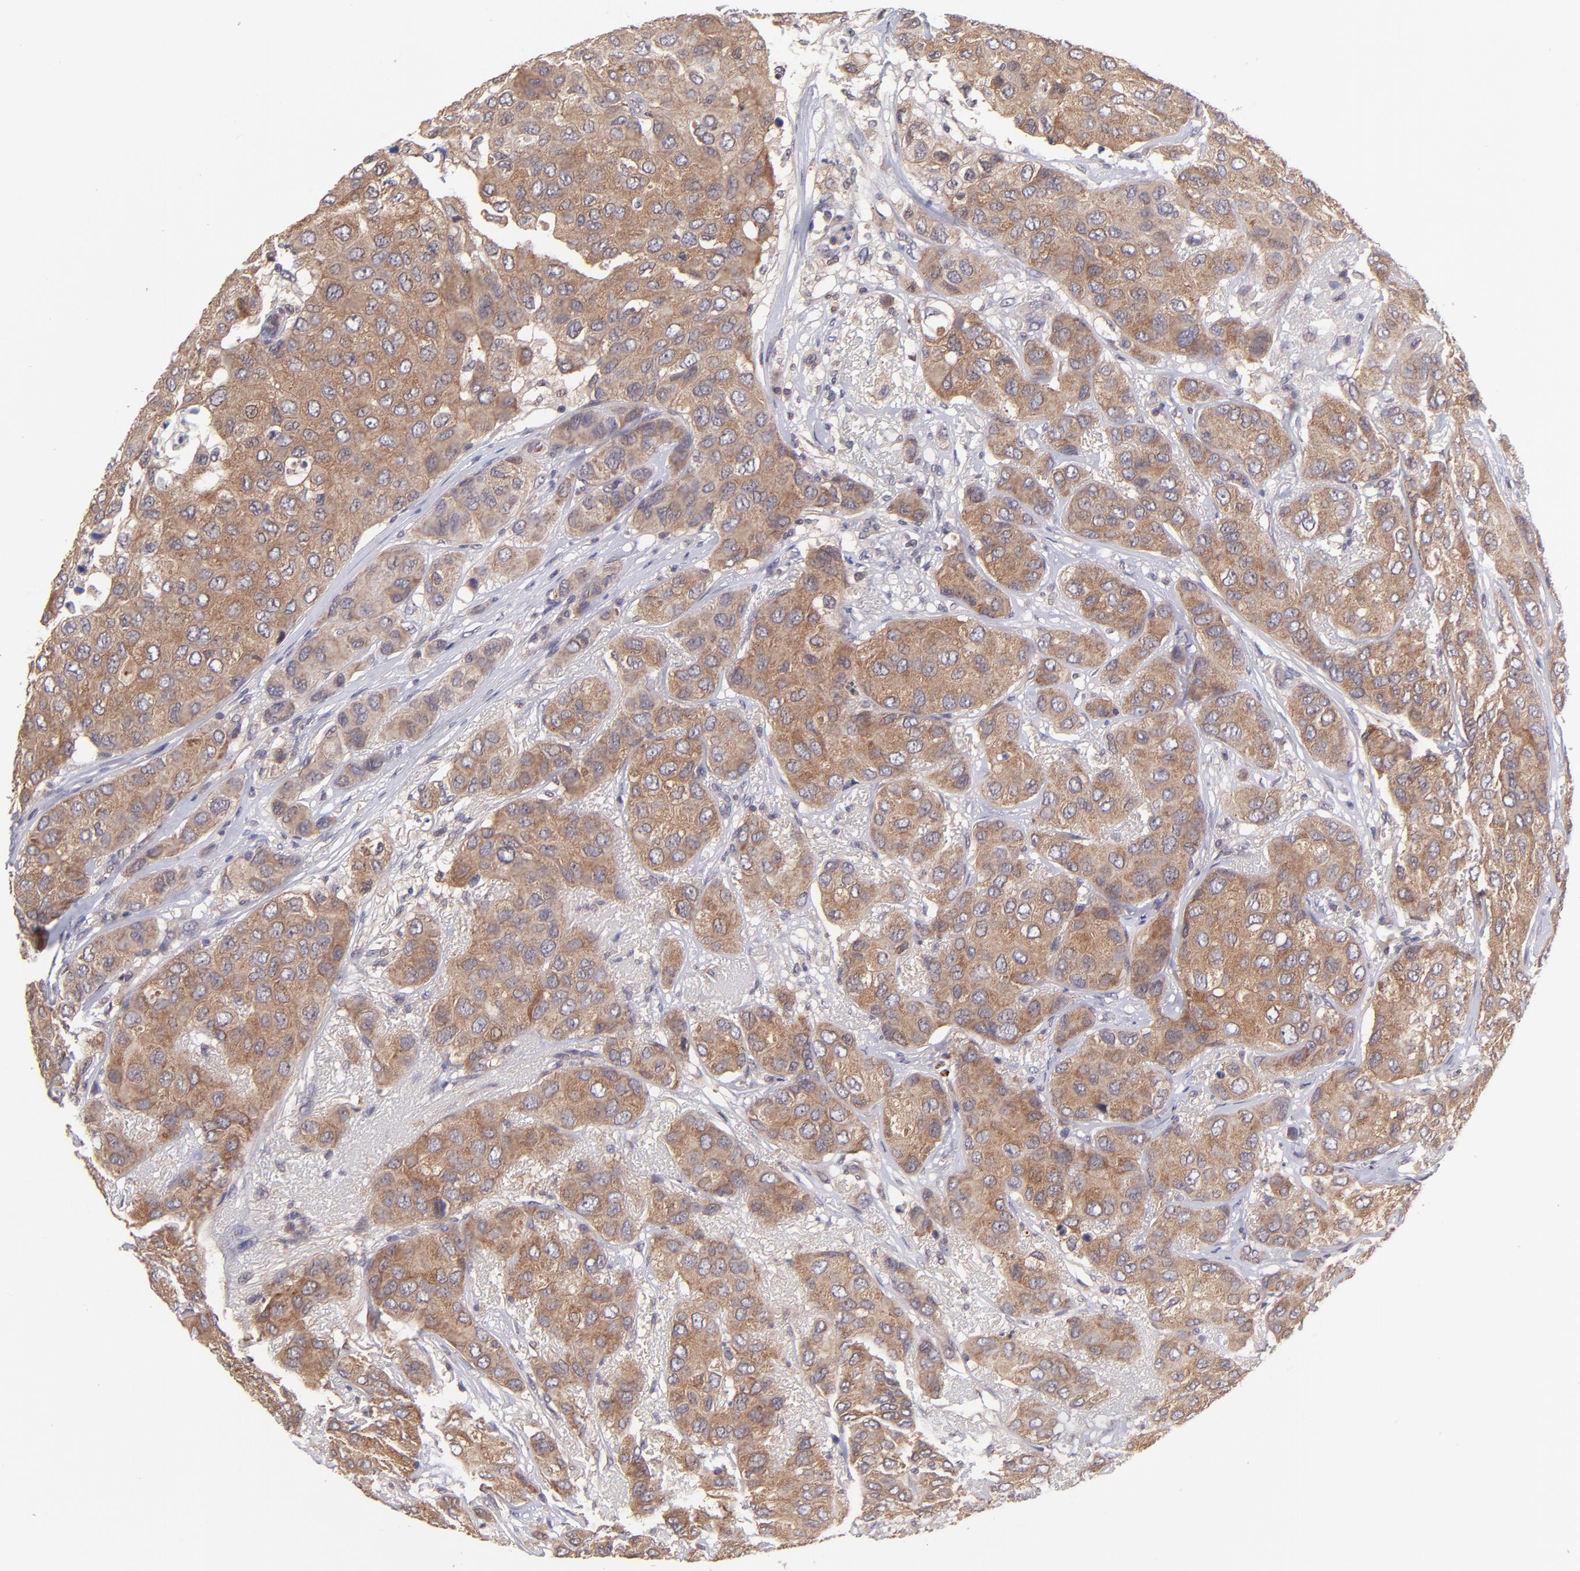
{"staining": {"intensity": "strong", "quantity": ">75%", "location": "cytoplasmic/membranous"}, "tissue": "breast cancer", "cell_type": "Tumor cells", "image_type": "cancer", "snomed": [{"axis": "morphology", "description": "Duct carcinoma"}, {"axis": "topography", "description": "Breast"}], "caption": "Breast cancer (intraductal carcinoma) tissue reveals strong cytoplasmic/membranous expression in approximately >75% of tumor cells, visualized by immunohistochemistry.", "gene": "NSF", "patient": {"sex": "female", "age": 68}}